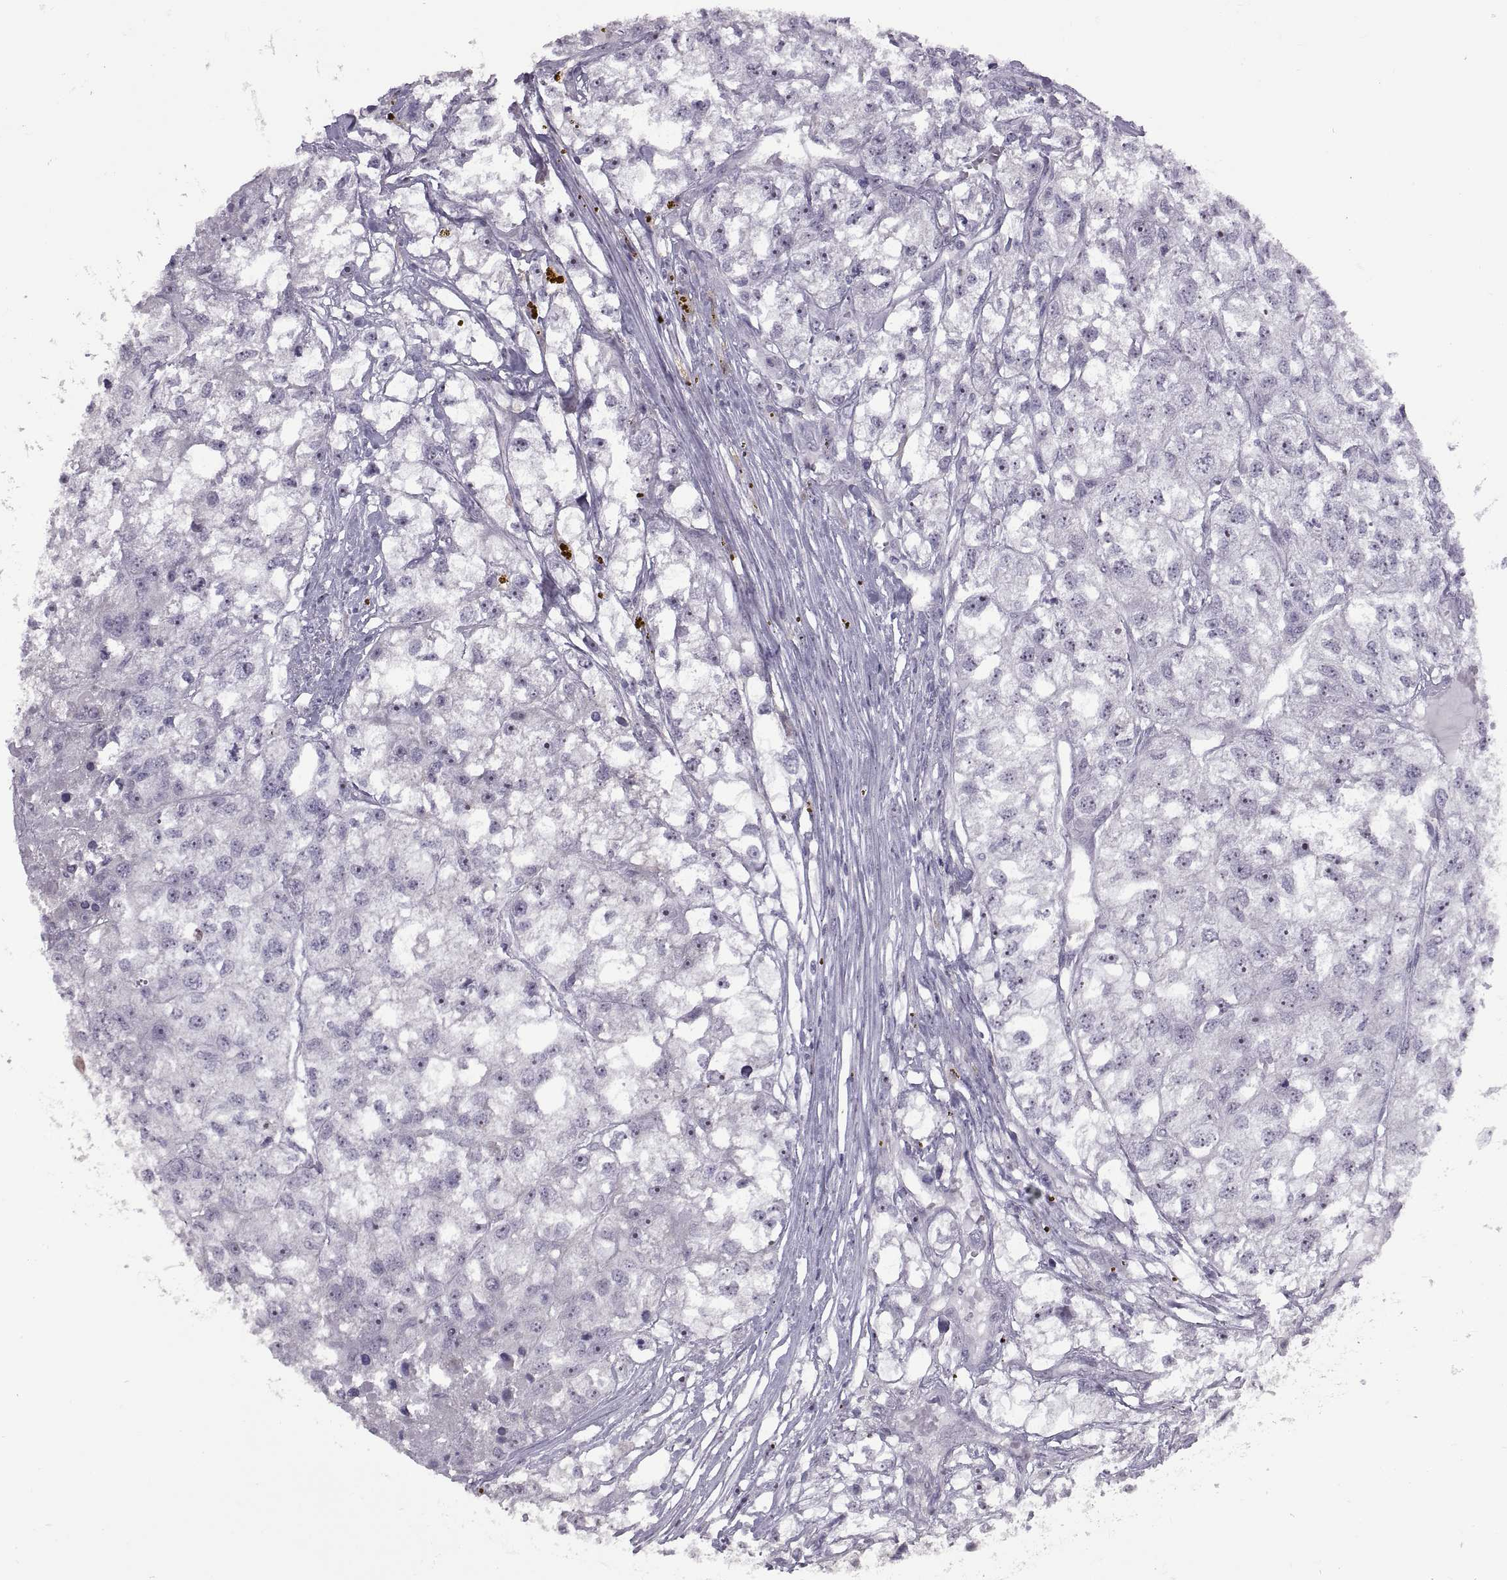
{"staining": {"intensity": "negative", "quantity": "none", "location": "none"}, "tissue": "renal cancer", "cell_type": "Tumor cells", "image_type": "cancer", "snomed": [{"axis": "morphology", "description": "Adenocarcinoma, NOS"}, {"axis": "topography", "description": "Kidney"}], "caption": "Image shows no significant protein expression in tumor cells of renal cancer.", "gene": "ASIC2", "patient": {"sex": "male", "age": 56}}